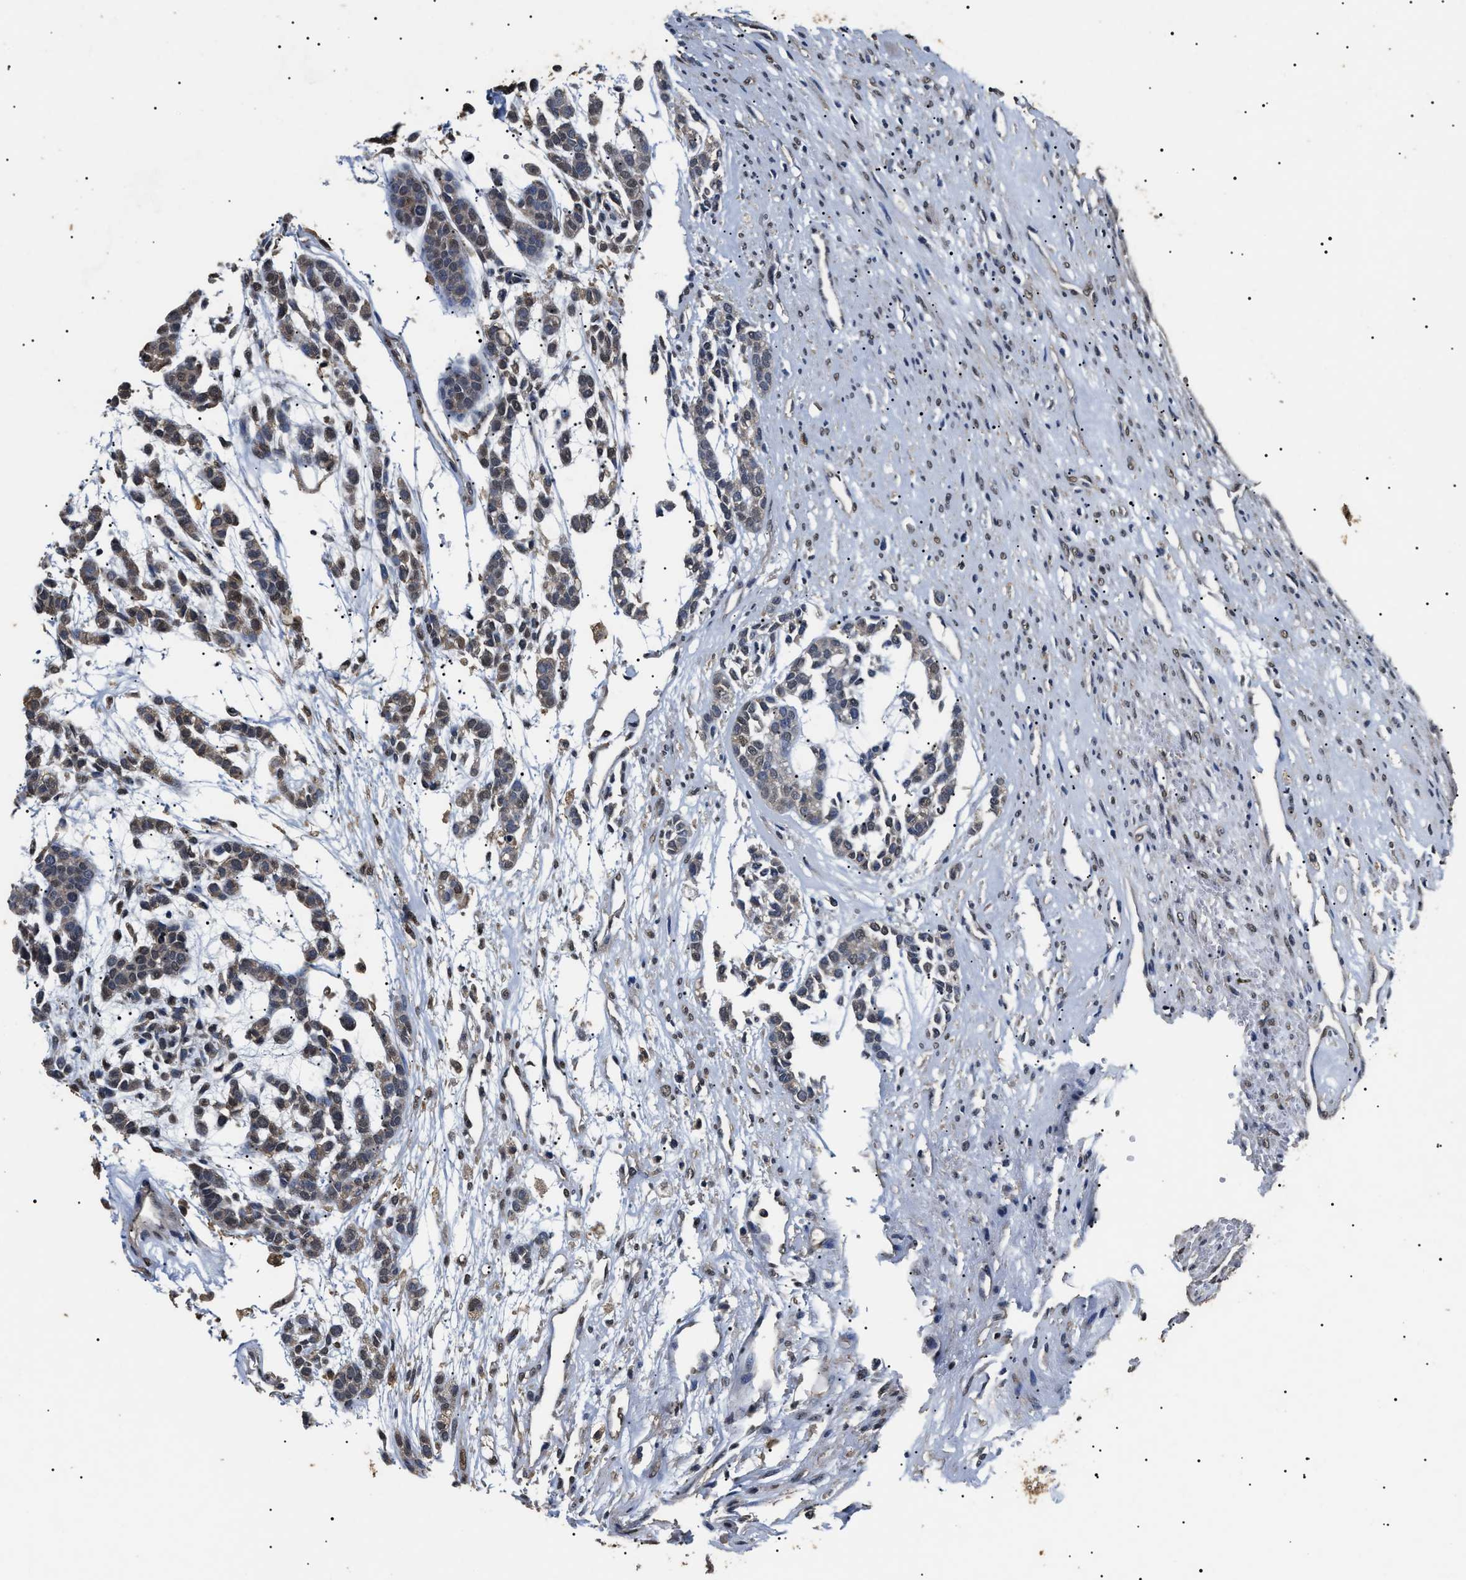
{"staining": {"intensity": "weak", "quantity": "25%-75%", "location": "cytoplasmic/membranous,nuclear"}, "tissue": "head and neck cancer", "cell_type": "Tumor cells", "image_type": "cancer", "snomed": [{"axis": "morphology", "description": "Adenocarcinoma, NOS"}, {"axis": "morphology", "description": "Adenoma, NOS"}, {"axis": "topography", "description": "Head-Neck"}], "caption": "Human adenocarcinoma (head and neck) stained with a protein marker shows weak staining in tumor cells.", "gene": "PSMD8", "patient": {"sex": "female", "age": 55}}